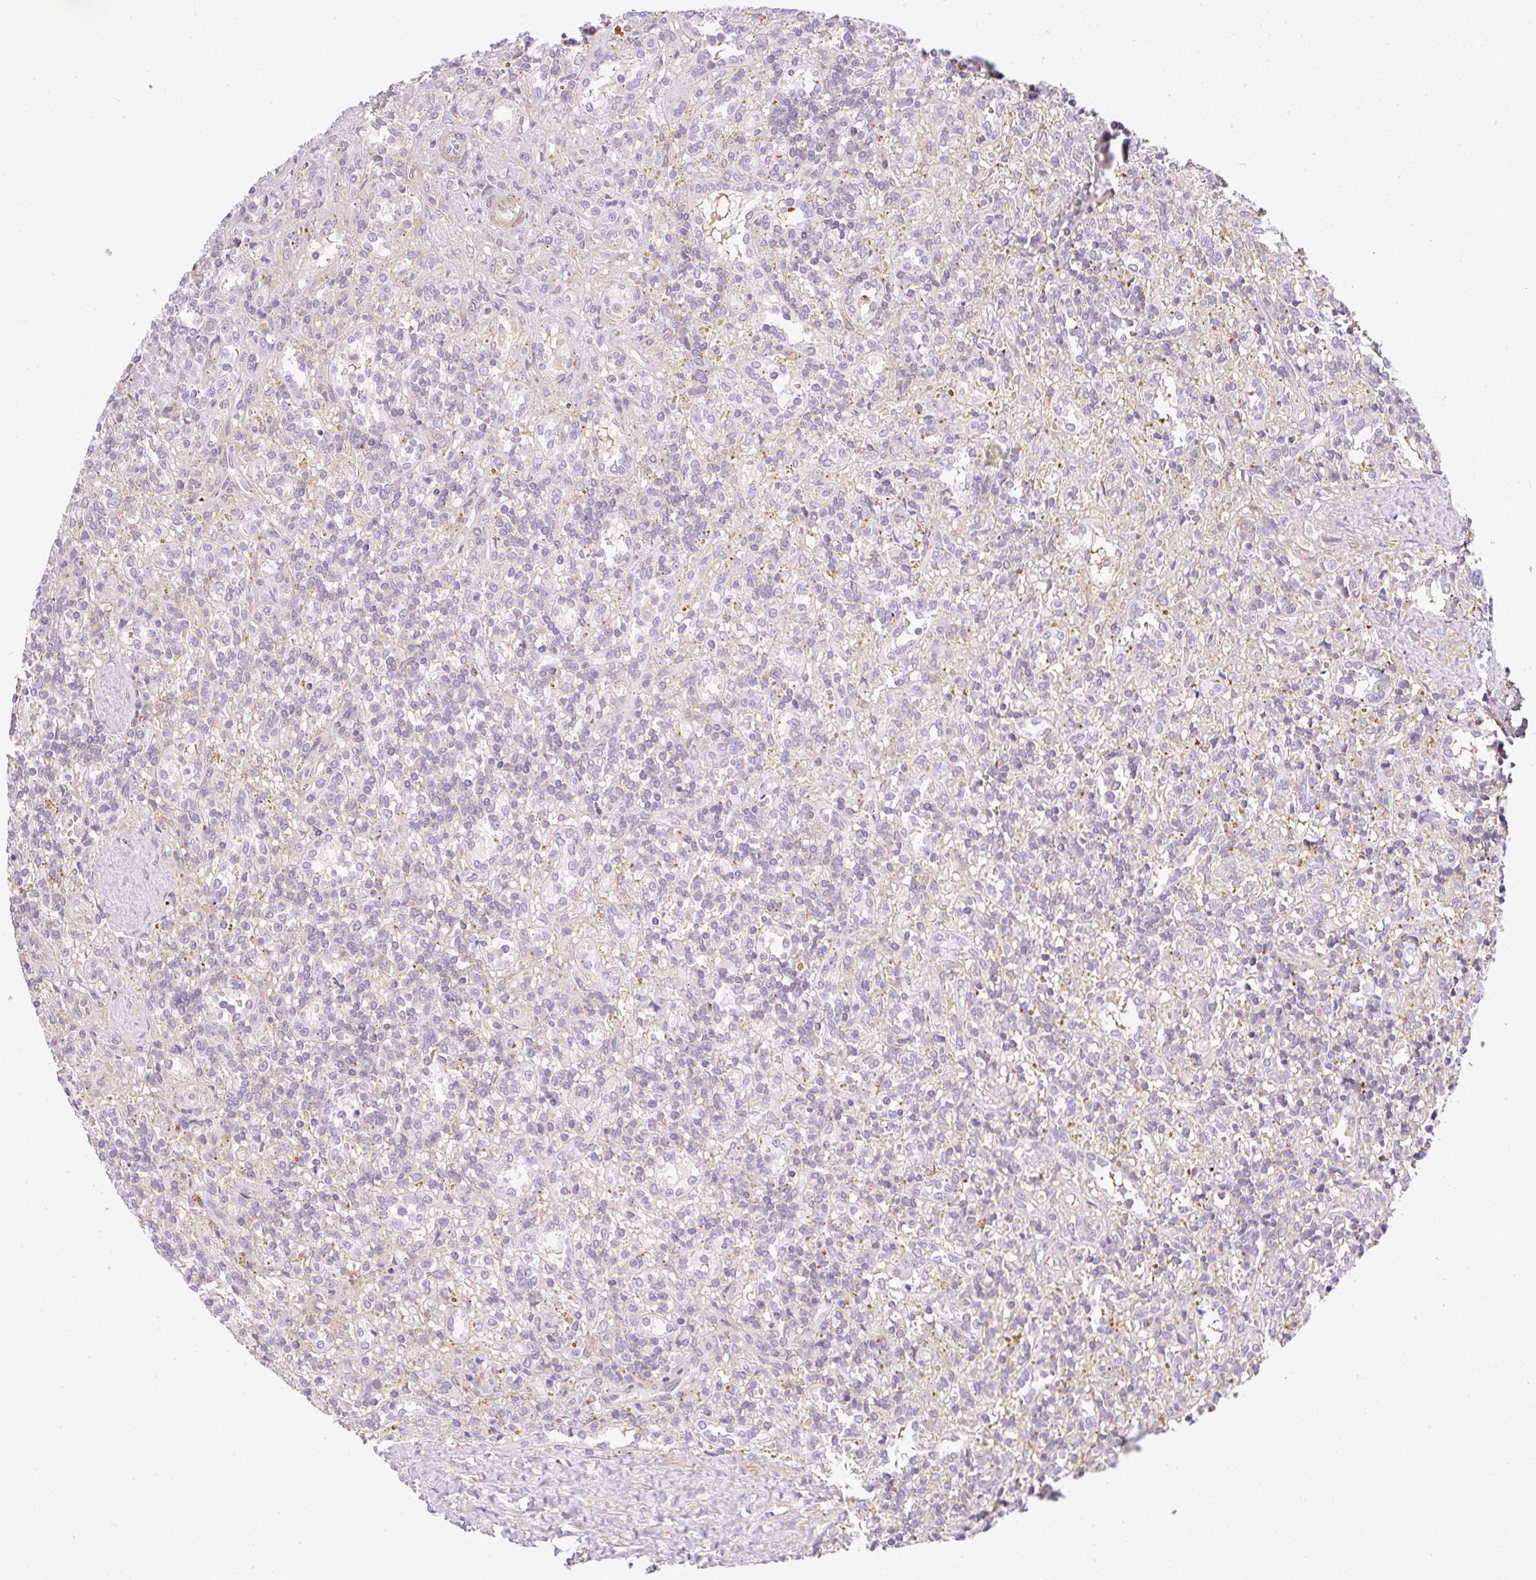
{"staining": {"intensity": "negative", "quantity": "none", "location": "none"}, "tissue": "lymphoma", "cell_type": "Tumor cells", "image_type": "cancer", "snomed": [{"axis": "morphology", "description": "Malignant lymphoma, non-Hodgkin's type, Low grade"}, {"axis": "topography", "description": "Spleen"}], "caption": "Lymphoma was stained to show a protein in brown. There is no significant positivity in tumor cells.", "gene": "SULF1", "patient": {"sex": "male", "age": 67}}